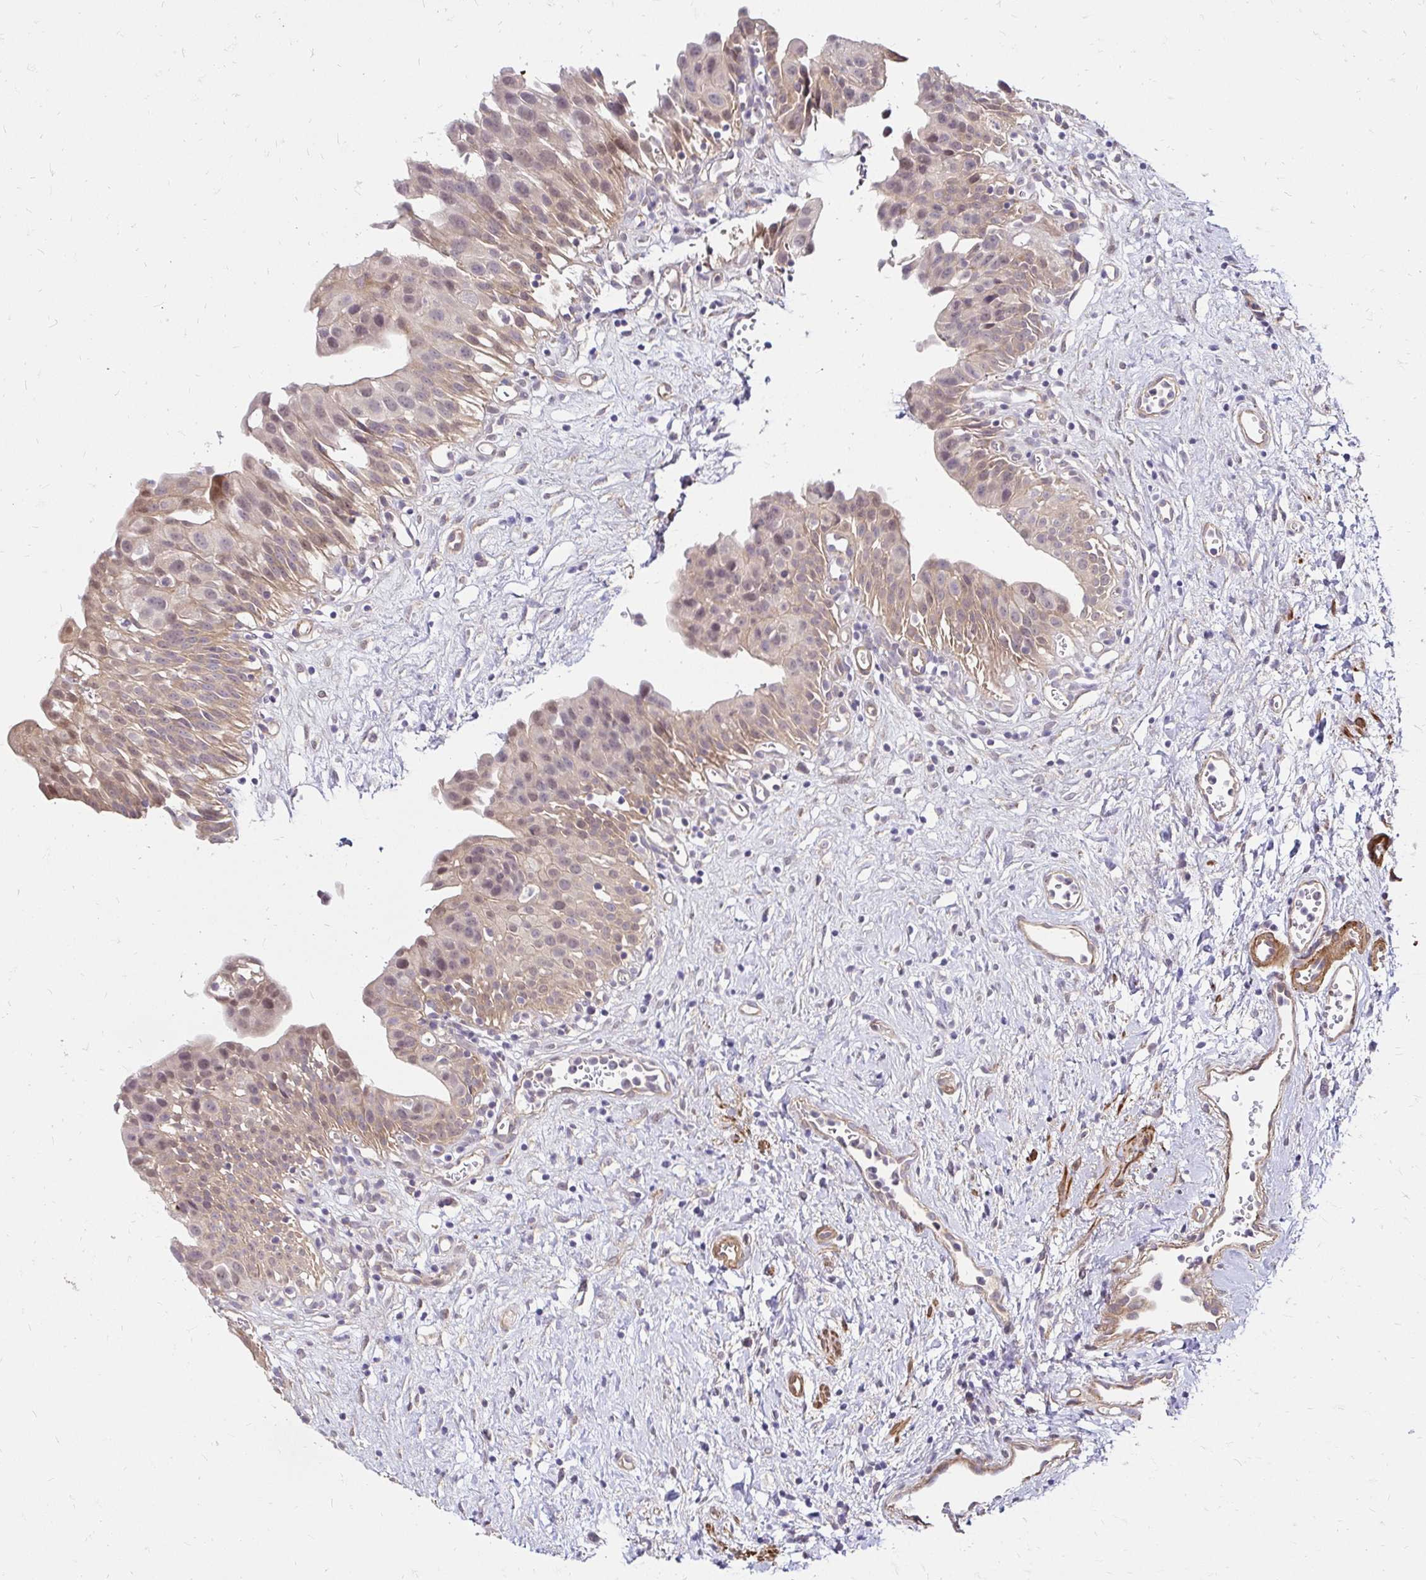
{"staining": {"intensity": "weak", "quantity": "25%-75%", "location": "cytoplasmic/membranous,nuclear"}, "tissue": "urinary bladder", "cell_type": "Urothelial cells", "image_type": "normal", "snomed": [{"axis": "morphology", "description": "Normal tissue, NOS"}, {"axis": "topography", "description": "Urinary bladder"}], "caption": "Protein expression analysis of benign urinary bladder reveals weak cytoplasmic/membranous,nuclear staining in approximately 25%-75% of urothelial cells. (Brightfield microscopy of DAB IHC at high magnification).", "gene": "YAP1", "patient": {"sex": "male", "age": 51}}